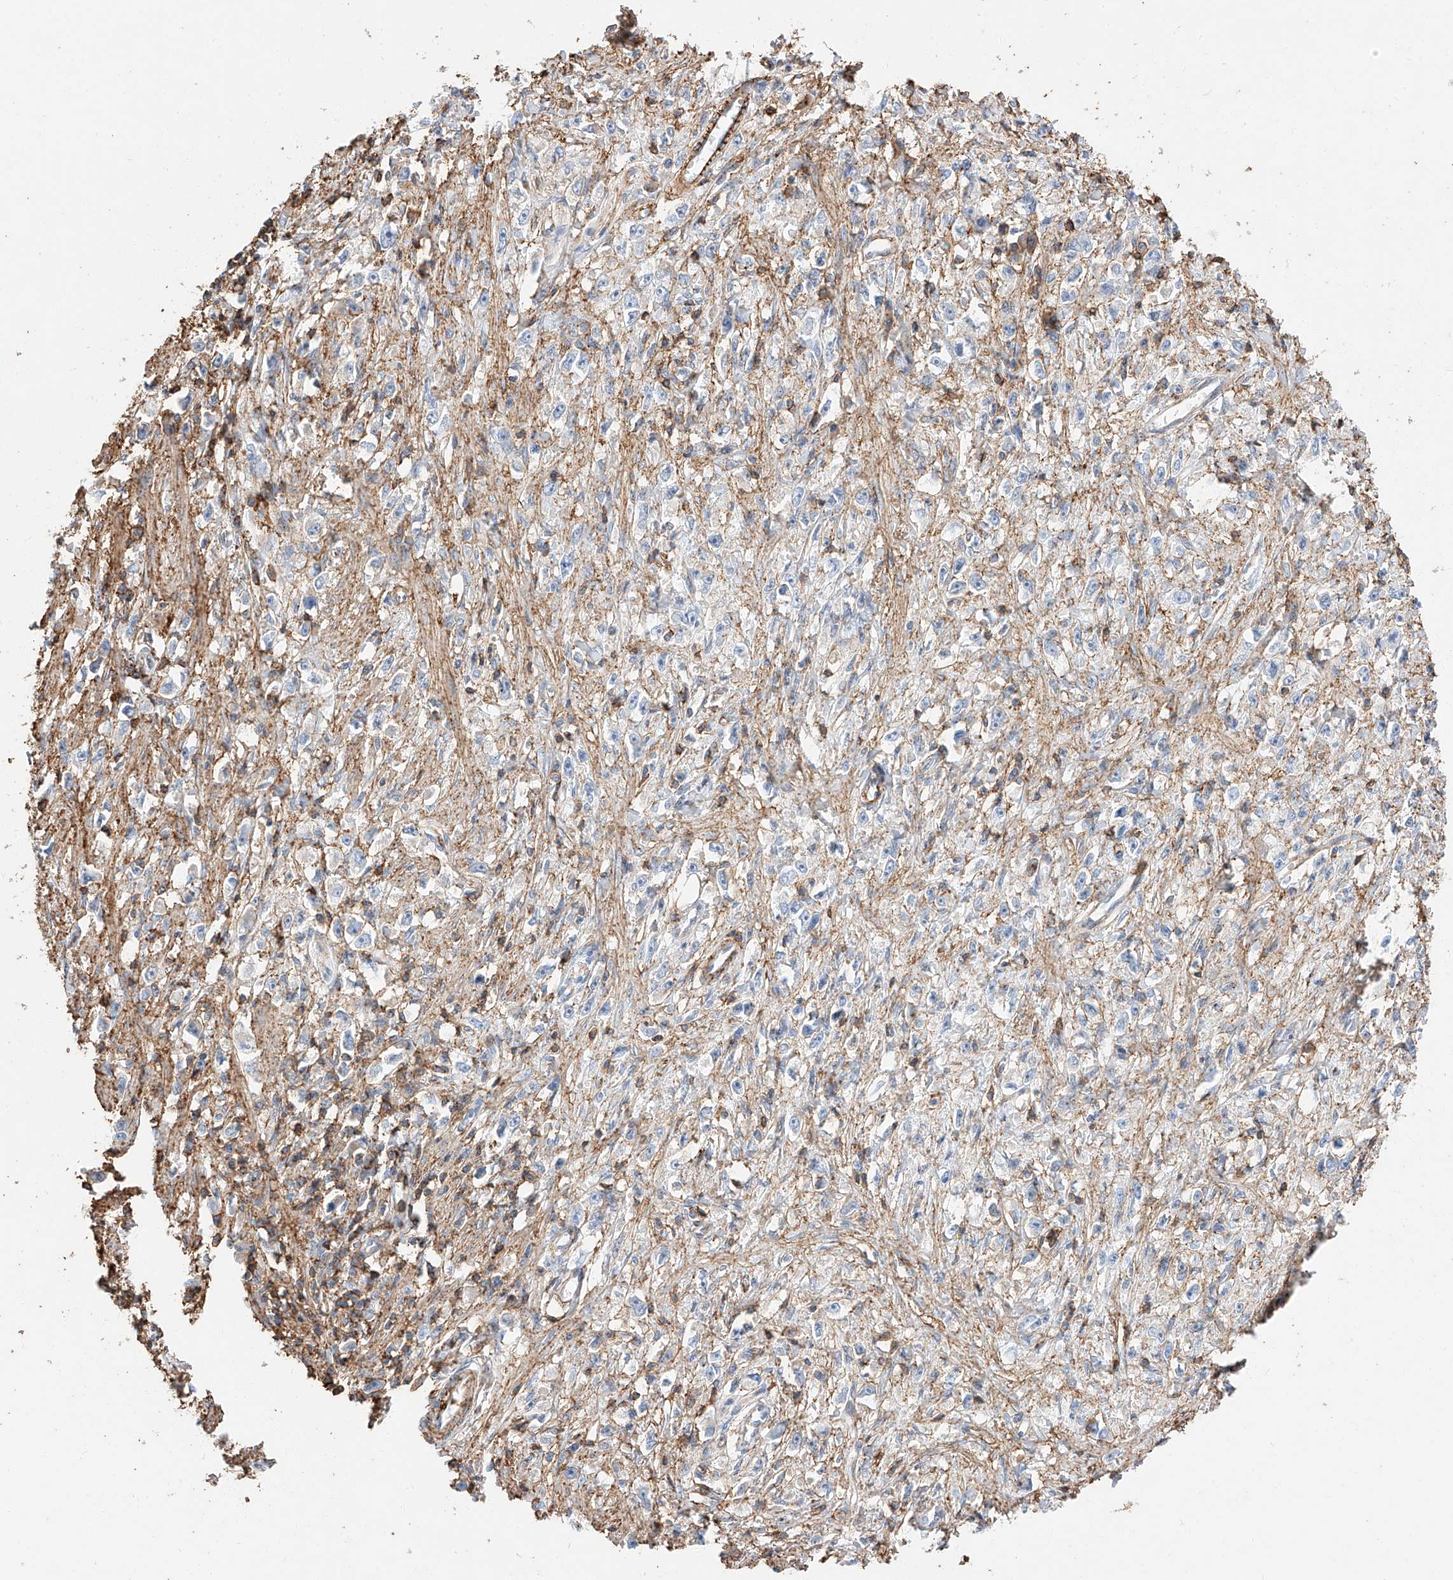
{"staining": {"intensity": "negative", "quantity": "none", "location": "none"}, "tissue": "stomach cancer", "cell_type": "Tumor cells", "image_type": "cancer", "snomed": [{"axis": "morphology", "description": "Adenocarcinoma, NOS"}, {"axis": "topography", "description": "Stomach"}], "caption": "Immunohistochemistry of stomach cancer exhibits no staining in tumor cells.", "gene": "WFS1", "patient": {"sex": "female", "age": 59}}